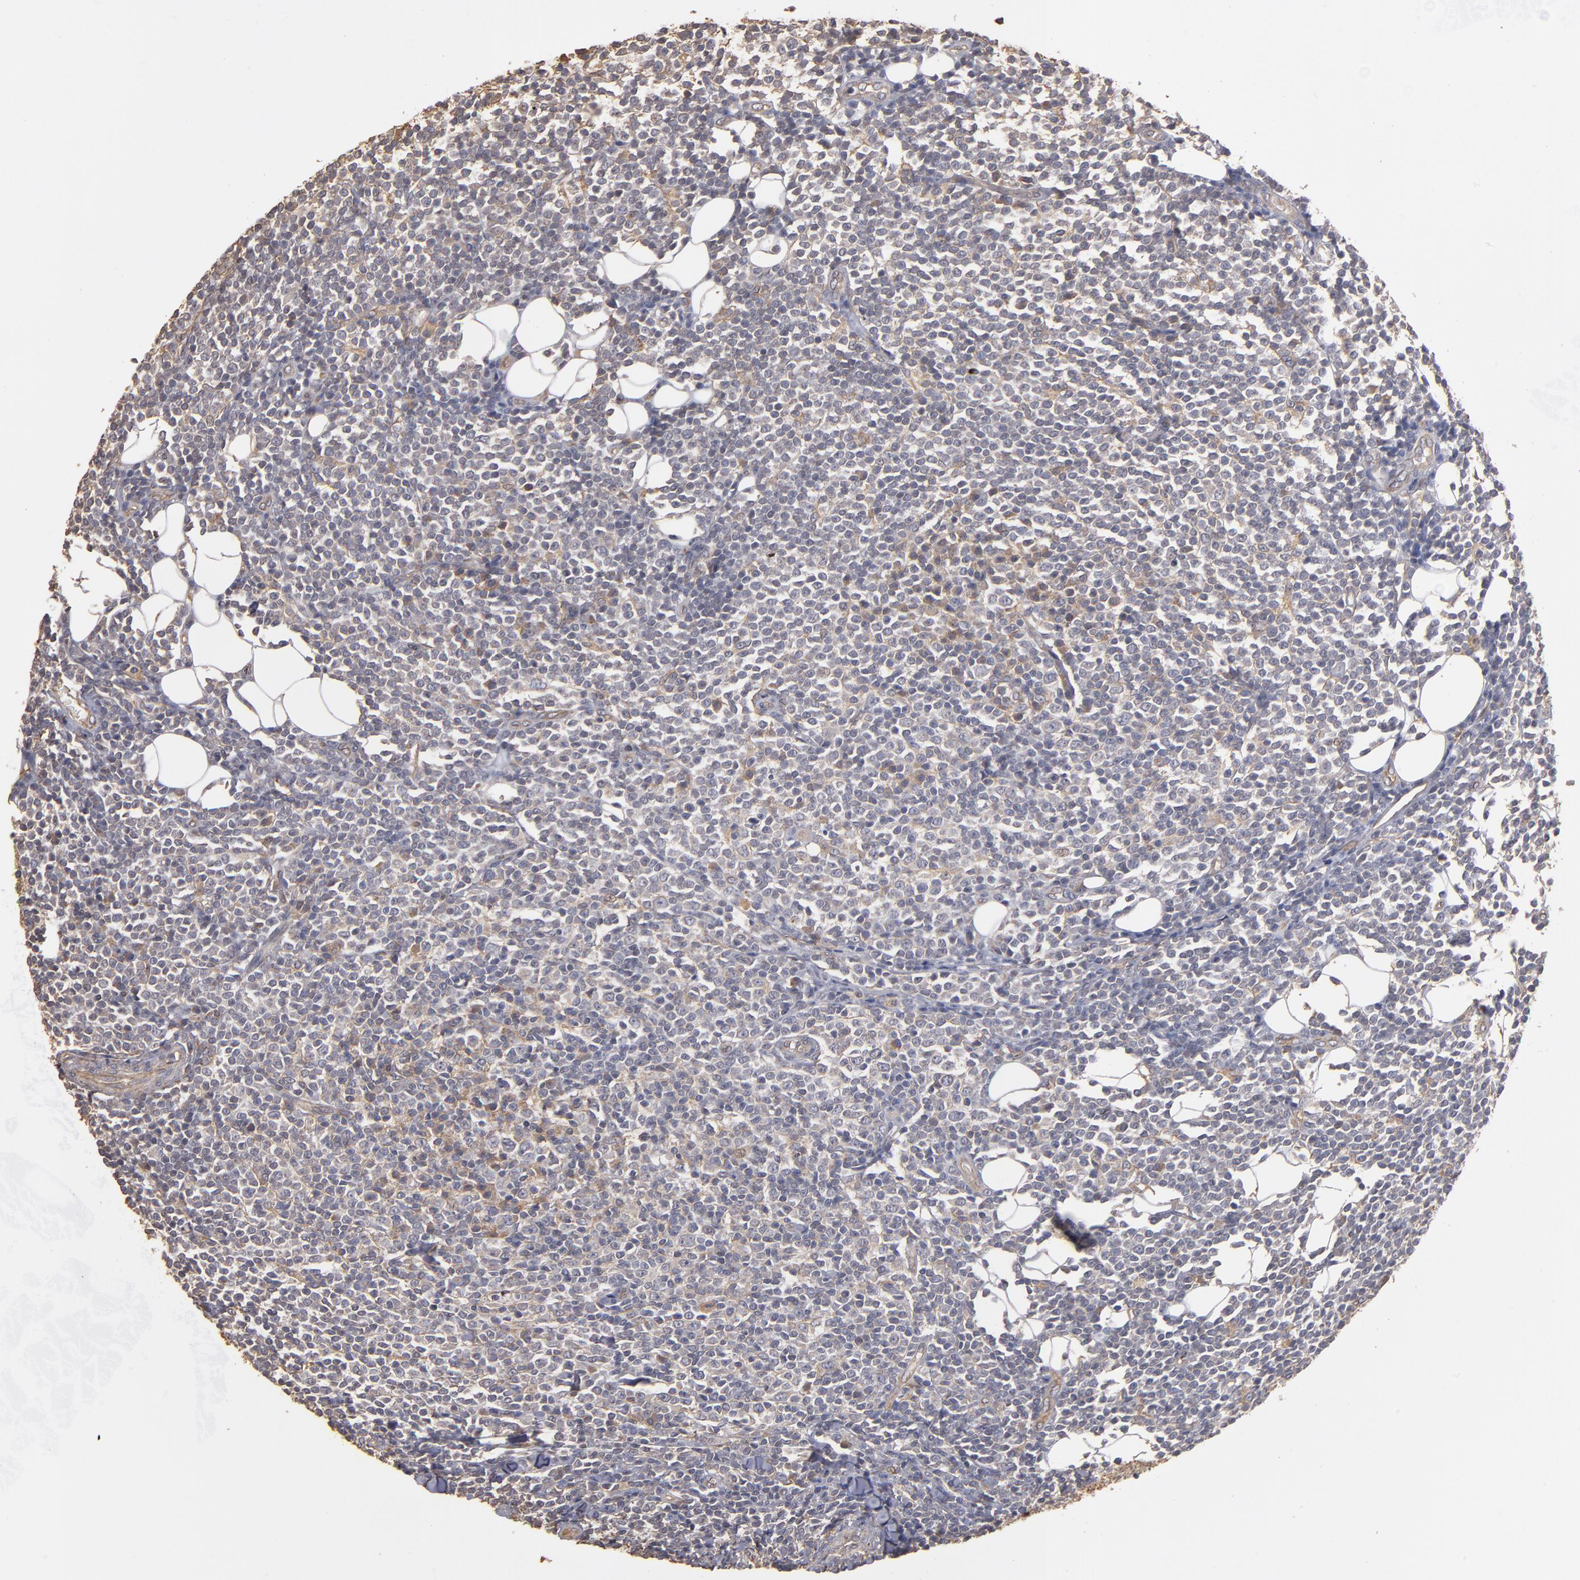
{"staining": {"intensity": "negative", "quantity": "none", "location": "none"}, "tissue": "lymphoma", "cell_type": "Tumor cells", "image_type": "cancer", "snomed": [{"axis": "morphology", "description": "Malignant lymphoma, non-Hodgkin's type, Low grade"}, {"axis": "topography", "description": "Soft tissue"}], "caption": "Immunohistochemical staining of human lymphoma exhibits no significant positivity in tumor cells.", "gene": "DMD", "patient": {"sex": "male", "age": 92}}